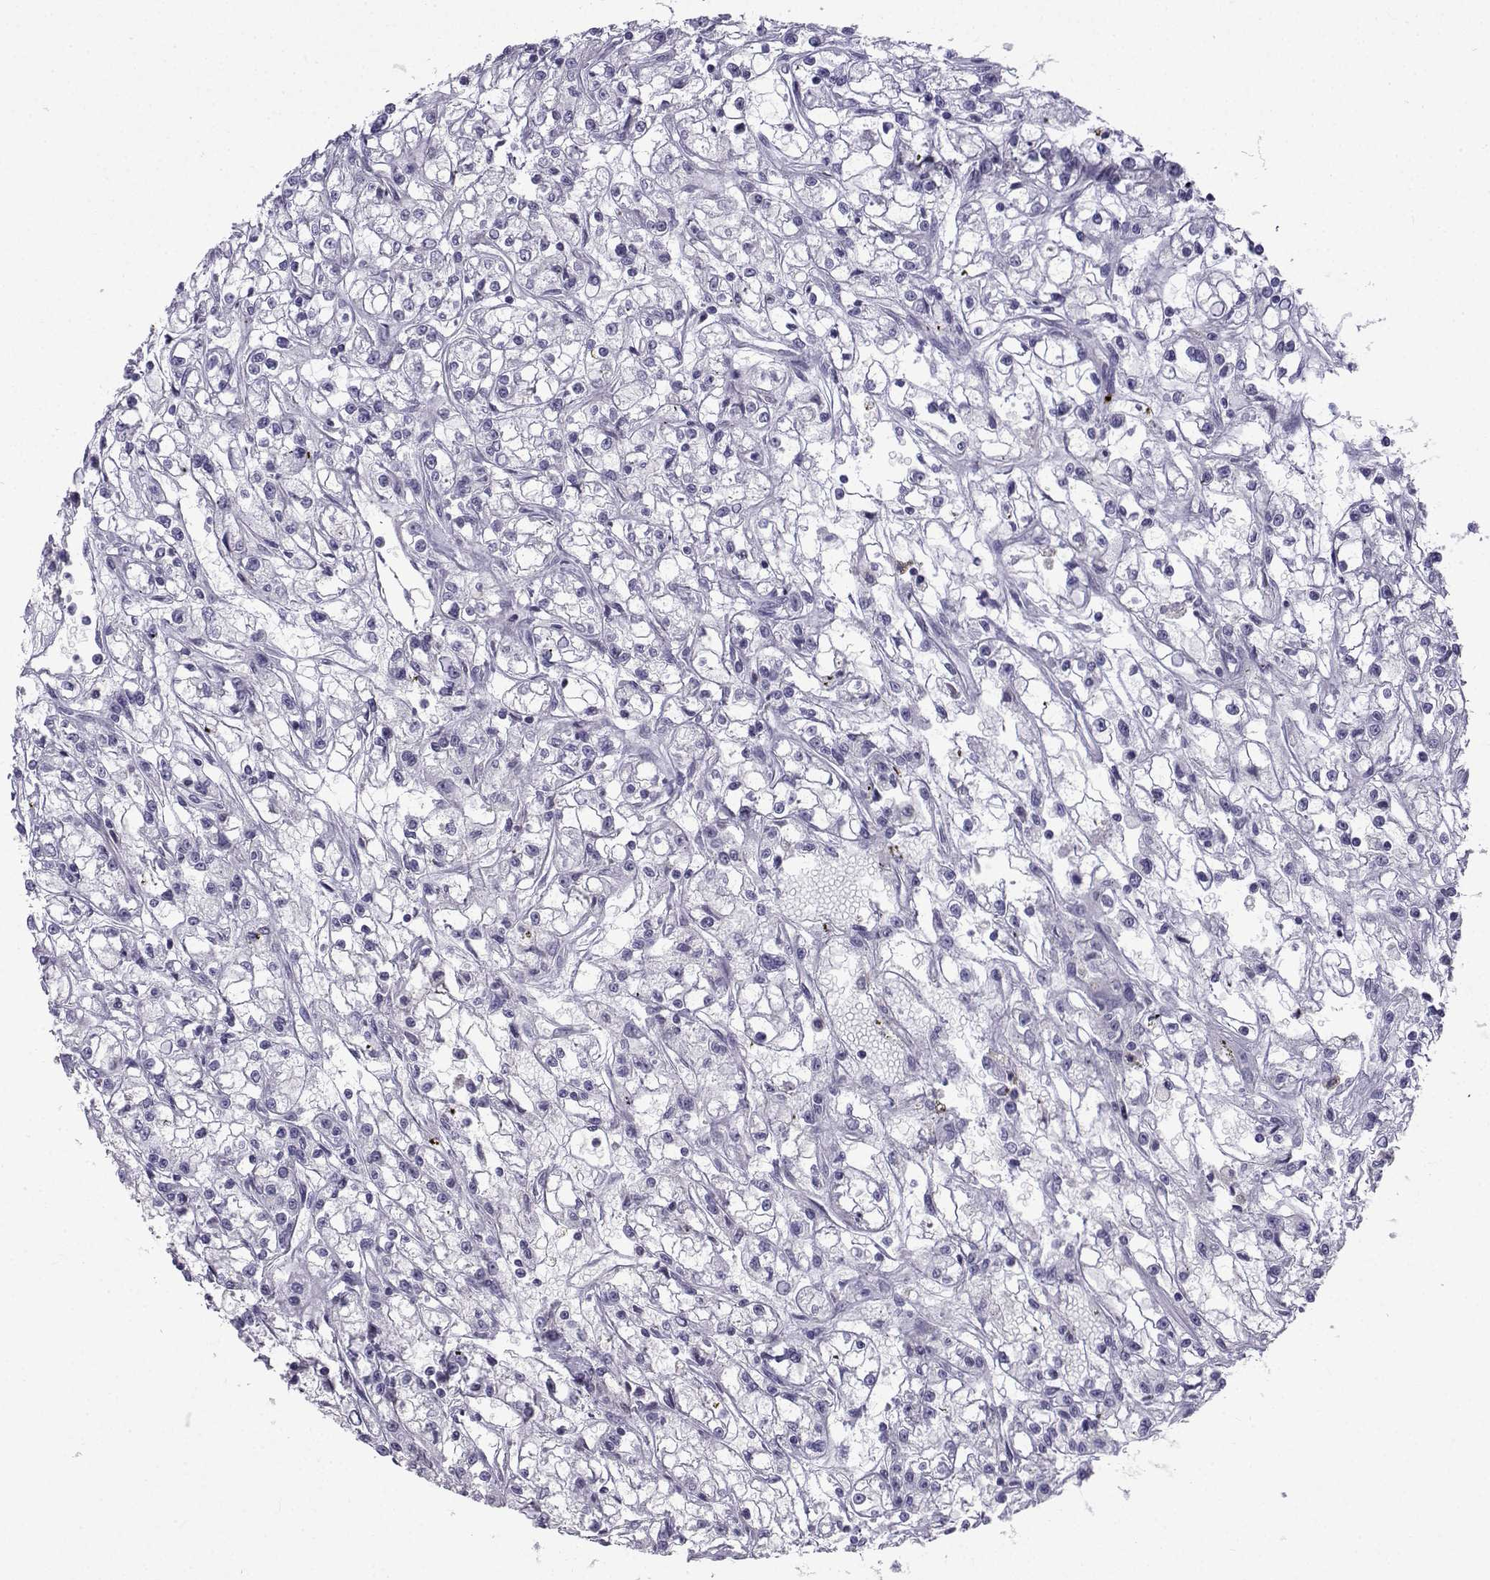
{"staining": {"intensity": "negative", "quantity": "none", "location": "none"}, "tissue": "renal cancer", "cell_type": "Tumor cells", "image_type": "cancer", "snomed": [{"axis": "morphology", "description": "Adenocarcinoma, NOS"}, {"axis": "topography", "description": "Kidney"}], "caption": "A high-resolution image shows immunohistochemistry (IHC) staining of renal adenocarcinoma, which shows no significant expression in tumor cells.", "gene": "CFAP53", "patient": {"sex": "female", "age": 59}}